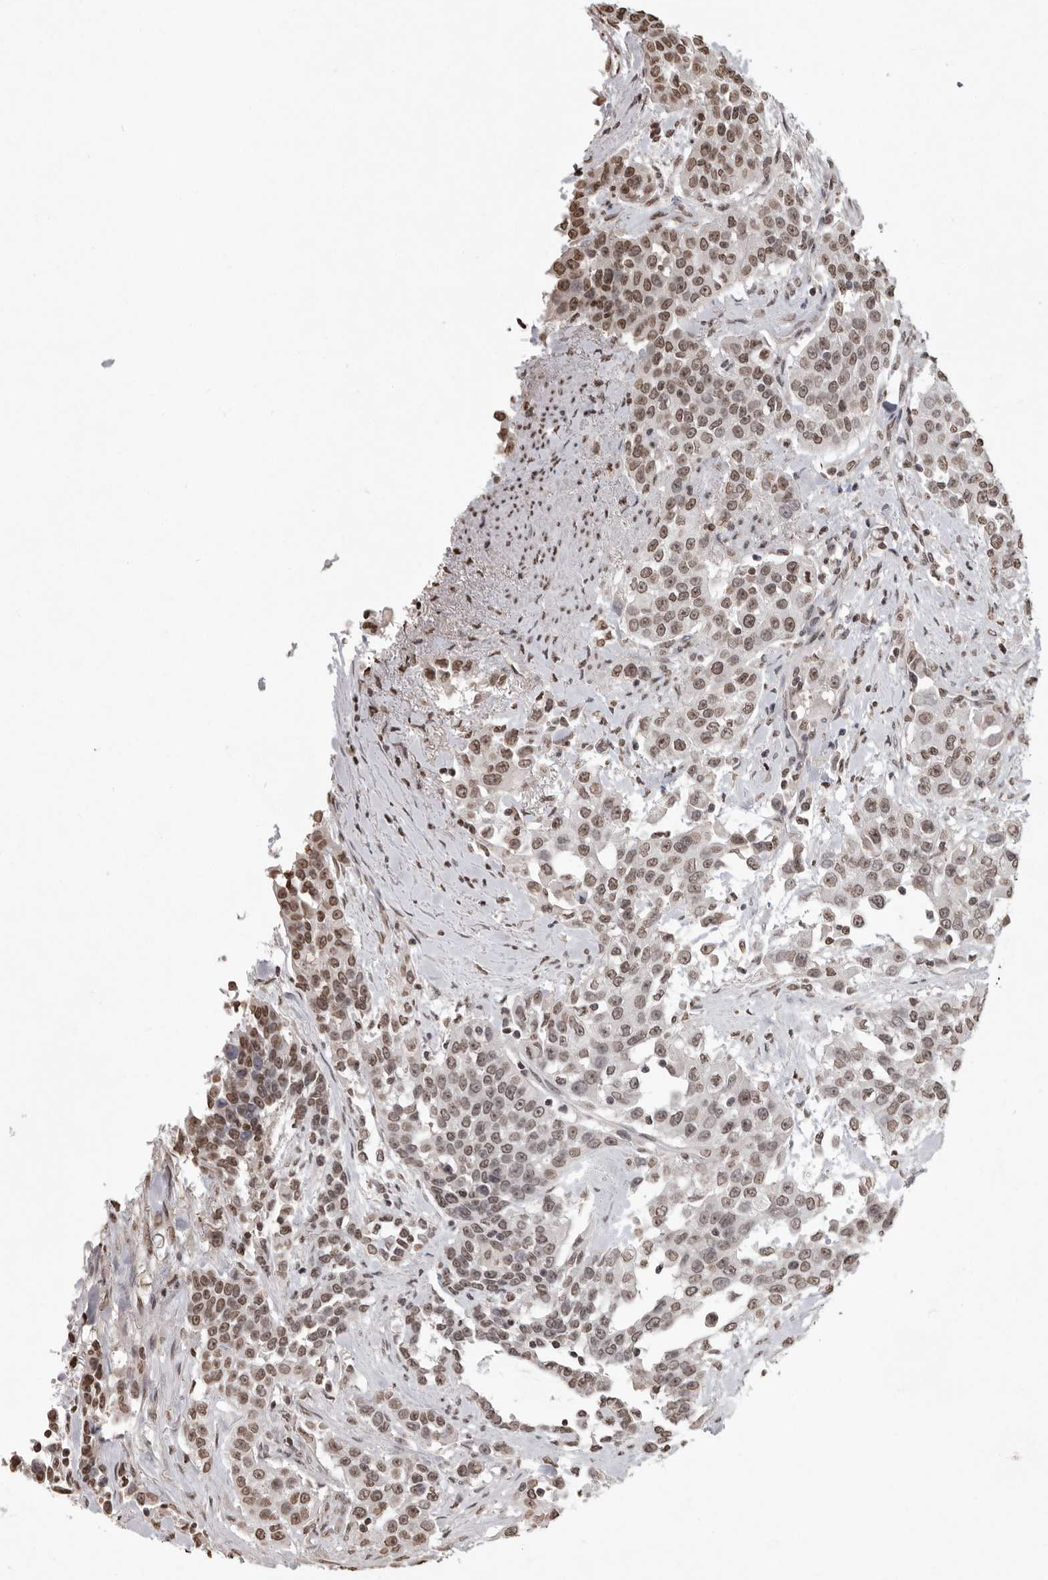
{"staining": {"intensity": "moderate", "quantity": ">75%", "location": "nuclear"}, "tissue": "urothelial cancer", "cell_type": "Tumor cells", "image_type": "cancer", "snomed": [{"axis": "morphology", "description": "Urothelial carcinoma, High grade"}, {"axis": "topography", "description": "Urinary bladder"}], "caption": "High-grade urothelial carcinoma stained with IHC displays moderate nuclear staining in approximately >75% of tumor cells. (brown staining indicates protein expression, while blue staining denotes nuclei).", "gene": "WDR45", "patient": {"sex": "female", "age": 80}}